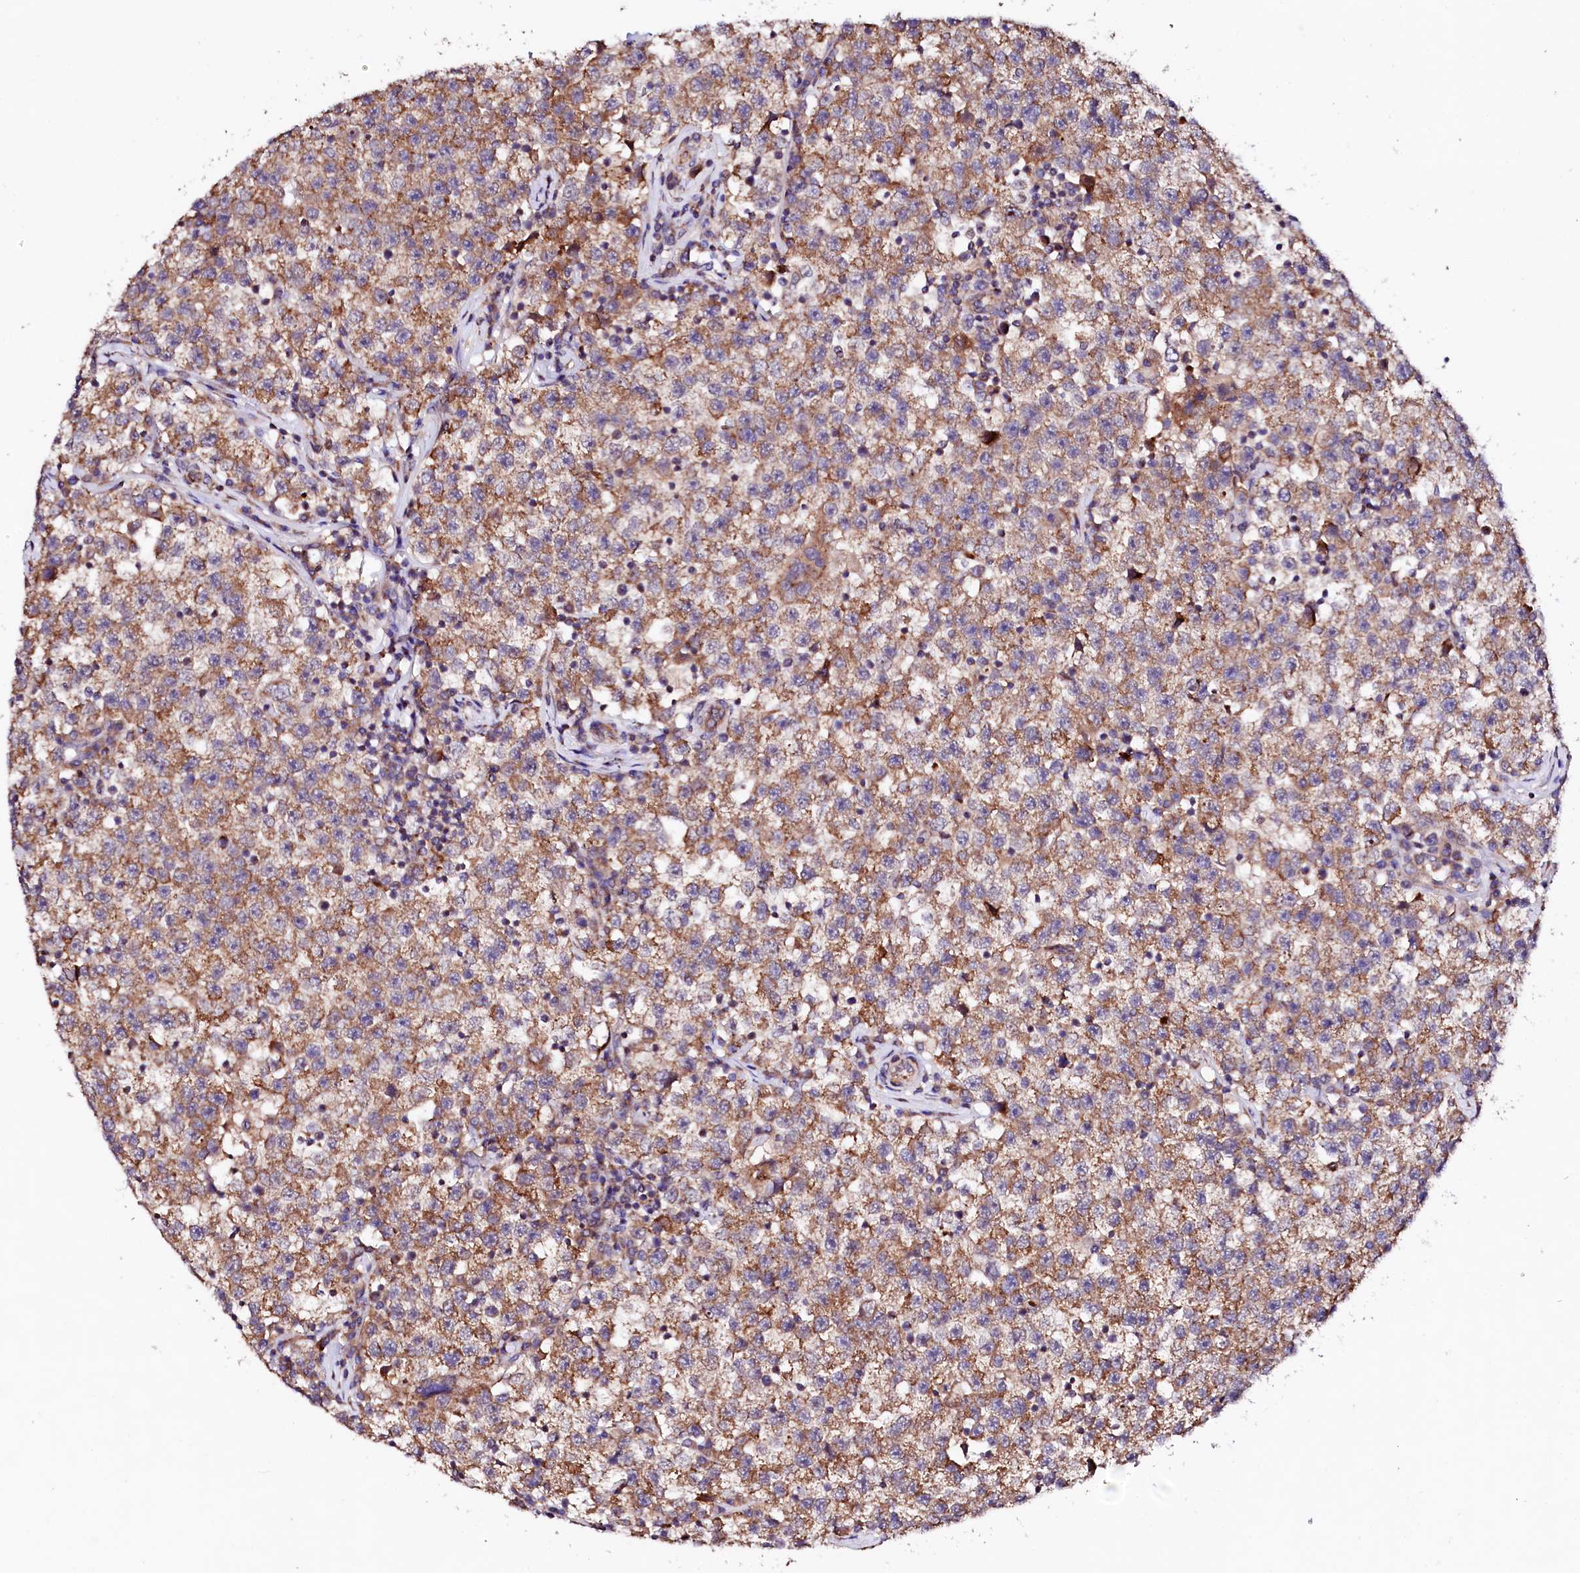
{"staining": {"intensity": "moderate", "quantity": ">75%", "location": "cytoplasmic/membranous"}, "tissue": "testis cancer", "cell_type": "Tumor cells", "image_type": "cancer", "snomed": [{"axis": "morphology", "description": "Seminoma, NOS"}, {"axis": "topography", "description": "Testis"}], "caption": "The immunohistochemical stain labels moderate cytoplasmic/membranous positivity in tumor cells of testis cancer tissue. The staining is performed using DAB brown chromogen to label protein expression. The nuclei are counter-stained blue using hematoxylin.", "gene": "UBE3C", "patient": {"sex": "male", "age": 22}}